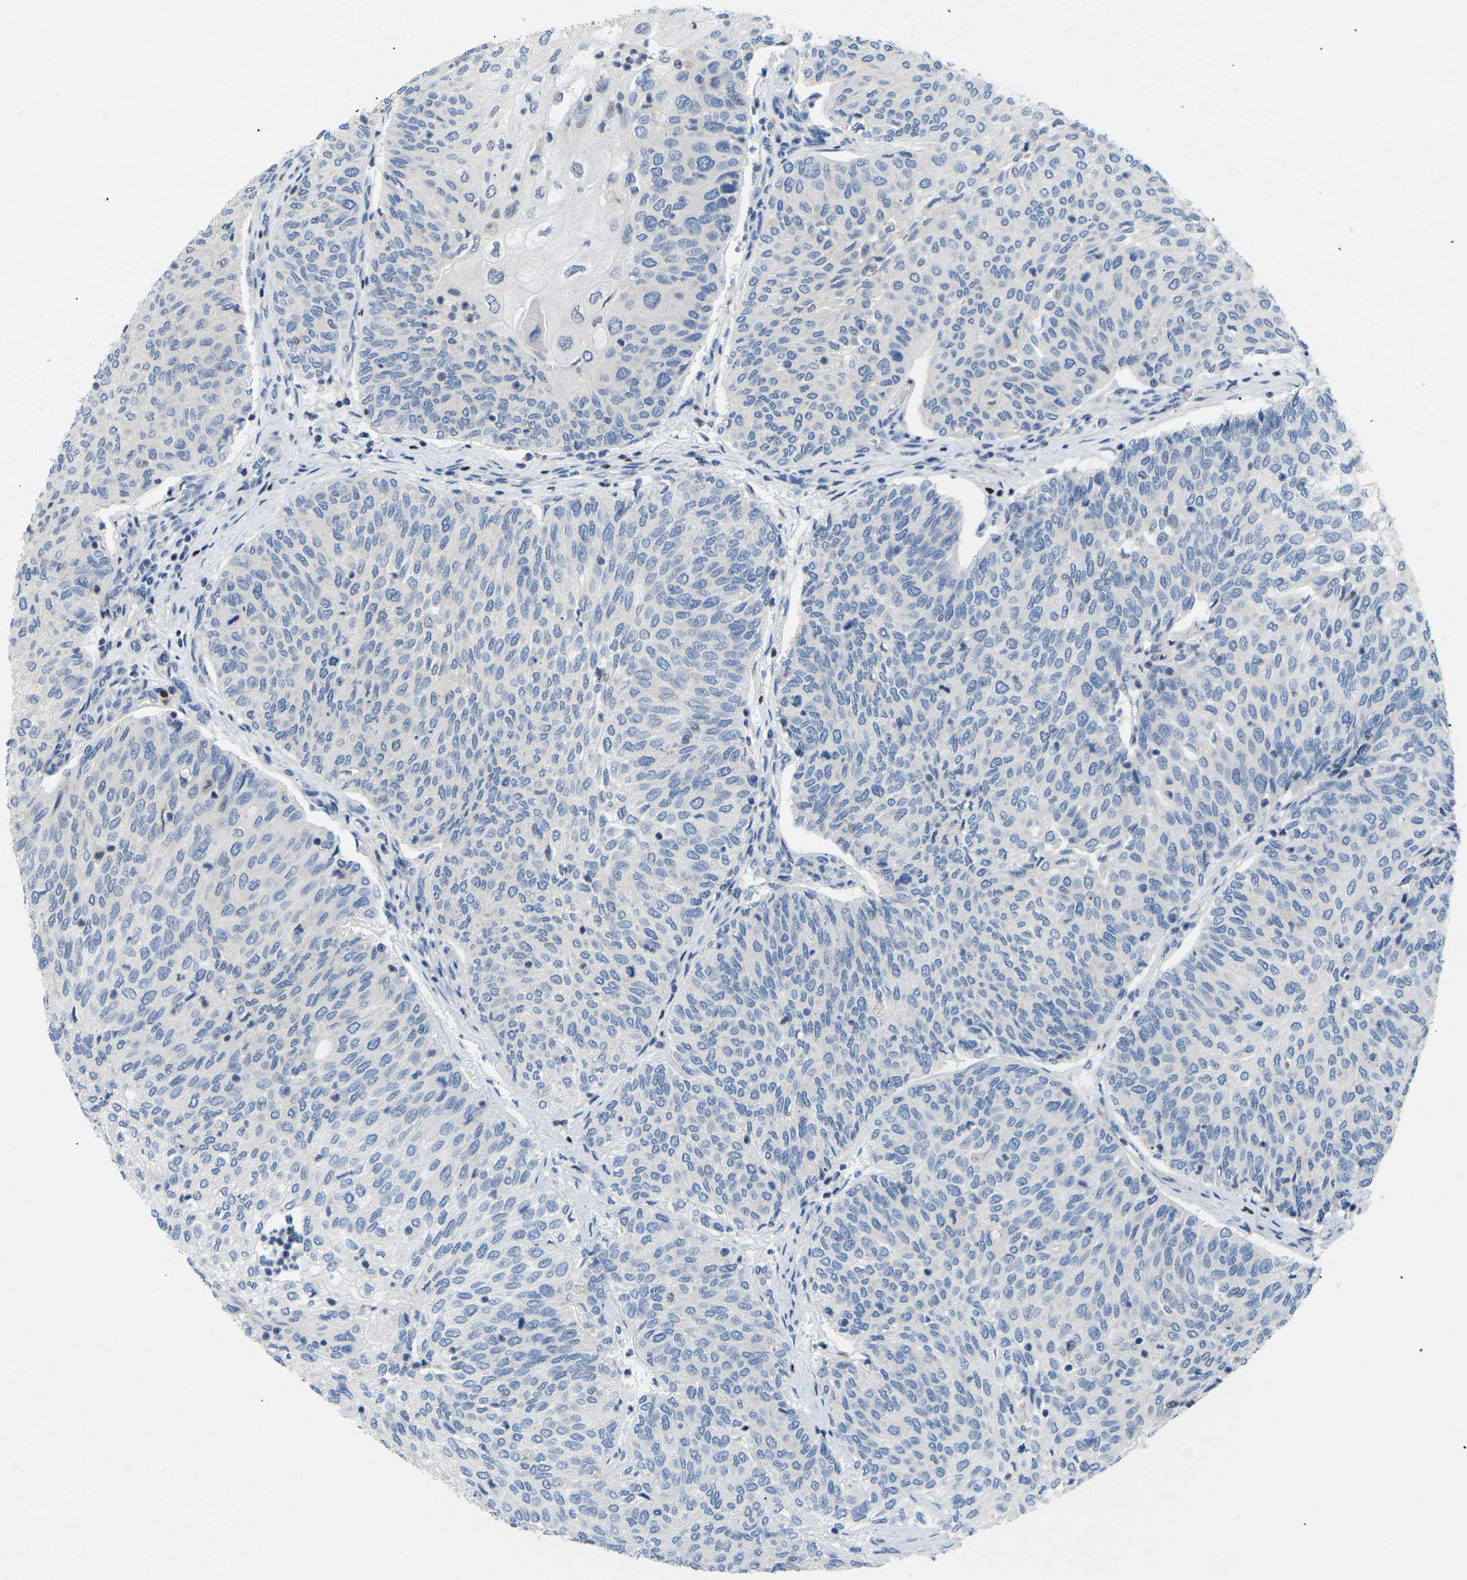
{"staining": {"intensity": "negative", "quantity": "none", "location": "none"}, "tissue": "urothelial cancer", "cell_type": "Tumor cells", "image_type": "cancer", "snomed": [{"axis": "morphology", "description": "Urothelial carcinoma, Low grade"}, {"axis": "topography", "description": "Urinary bladder"}], "caption": "Tumor cells are negative for protein expression in human urothelial cancer.", "gene": "RPS6KA3", "patient": {"sex": "female", "age": 79}}